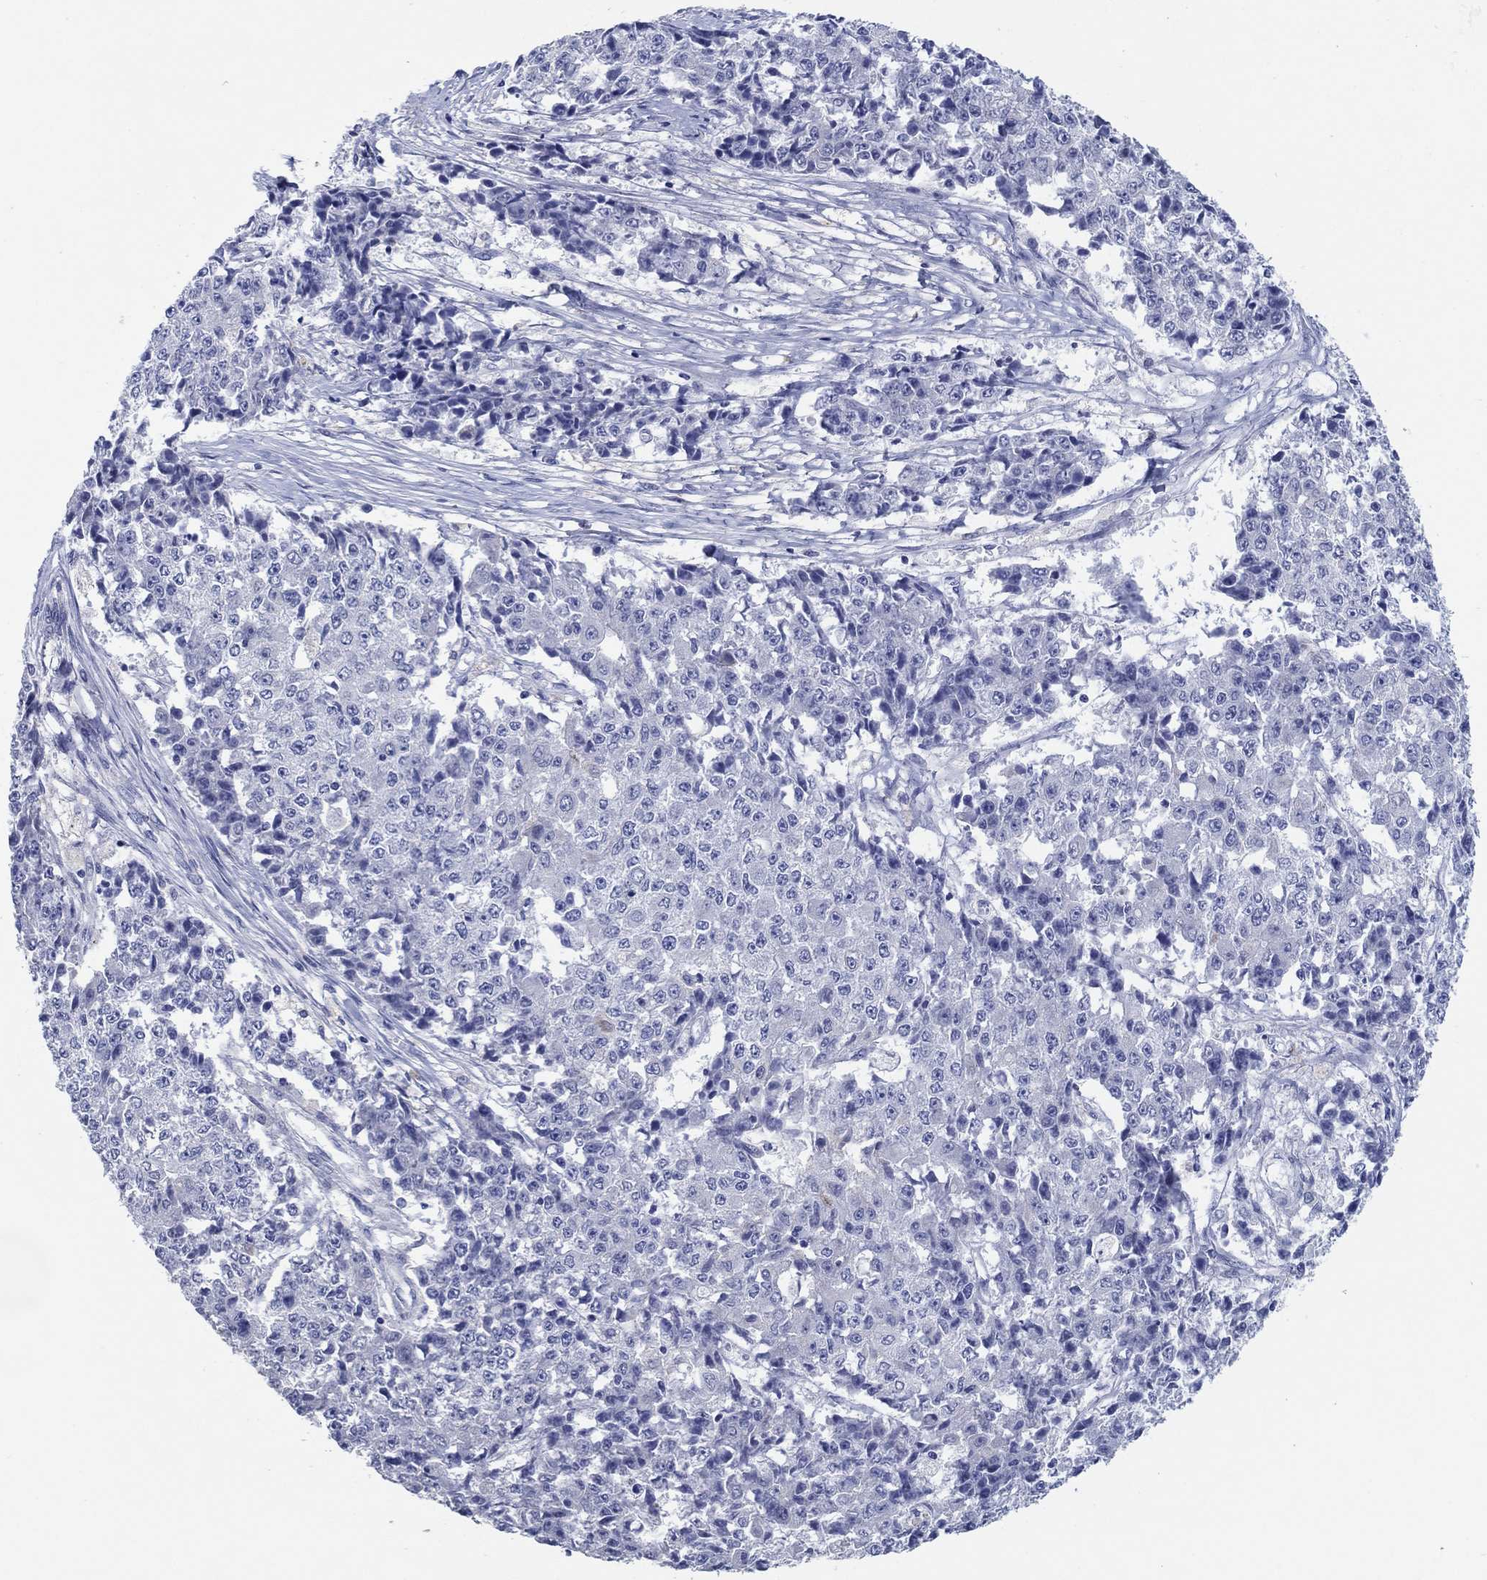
{"staining": {"intensity": "negative", "quantity": "none", "location": "none"}, "tissue": "ovarian cancer", "cell_type": "Tumor cells", "image_type": "cancer", "snomed": [{"axis": "morphology", "description": "Carcinoma, endometroid"}, {"axis": "topography", "description": "Ovary"}], "caption": "This is an IHC photomicrograph of human ovarian cancer. There is no staining in tumor cells.", "gene": "HDC", "patient": {"sex": "female", "age": 42}}